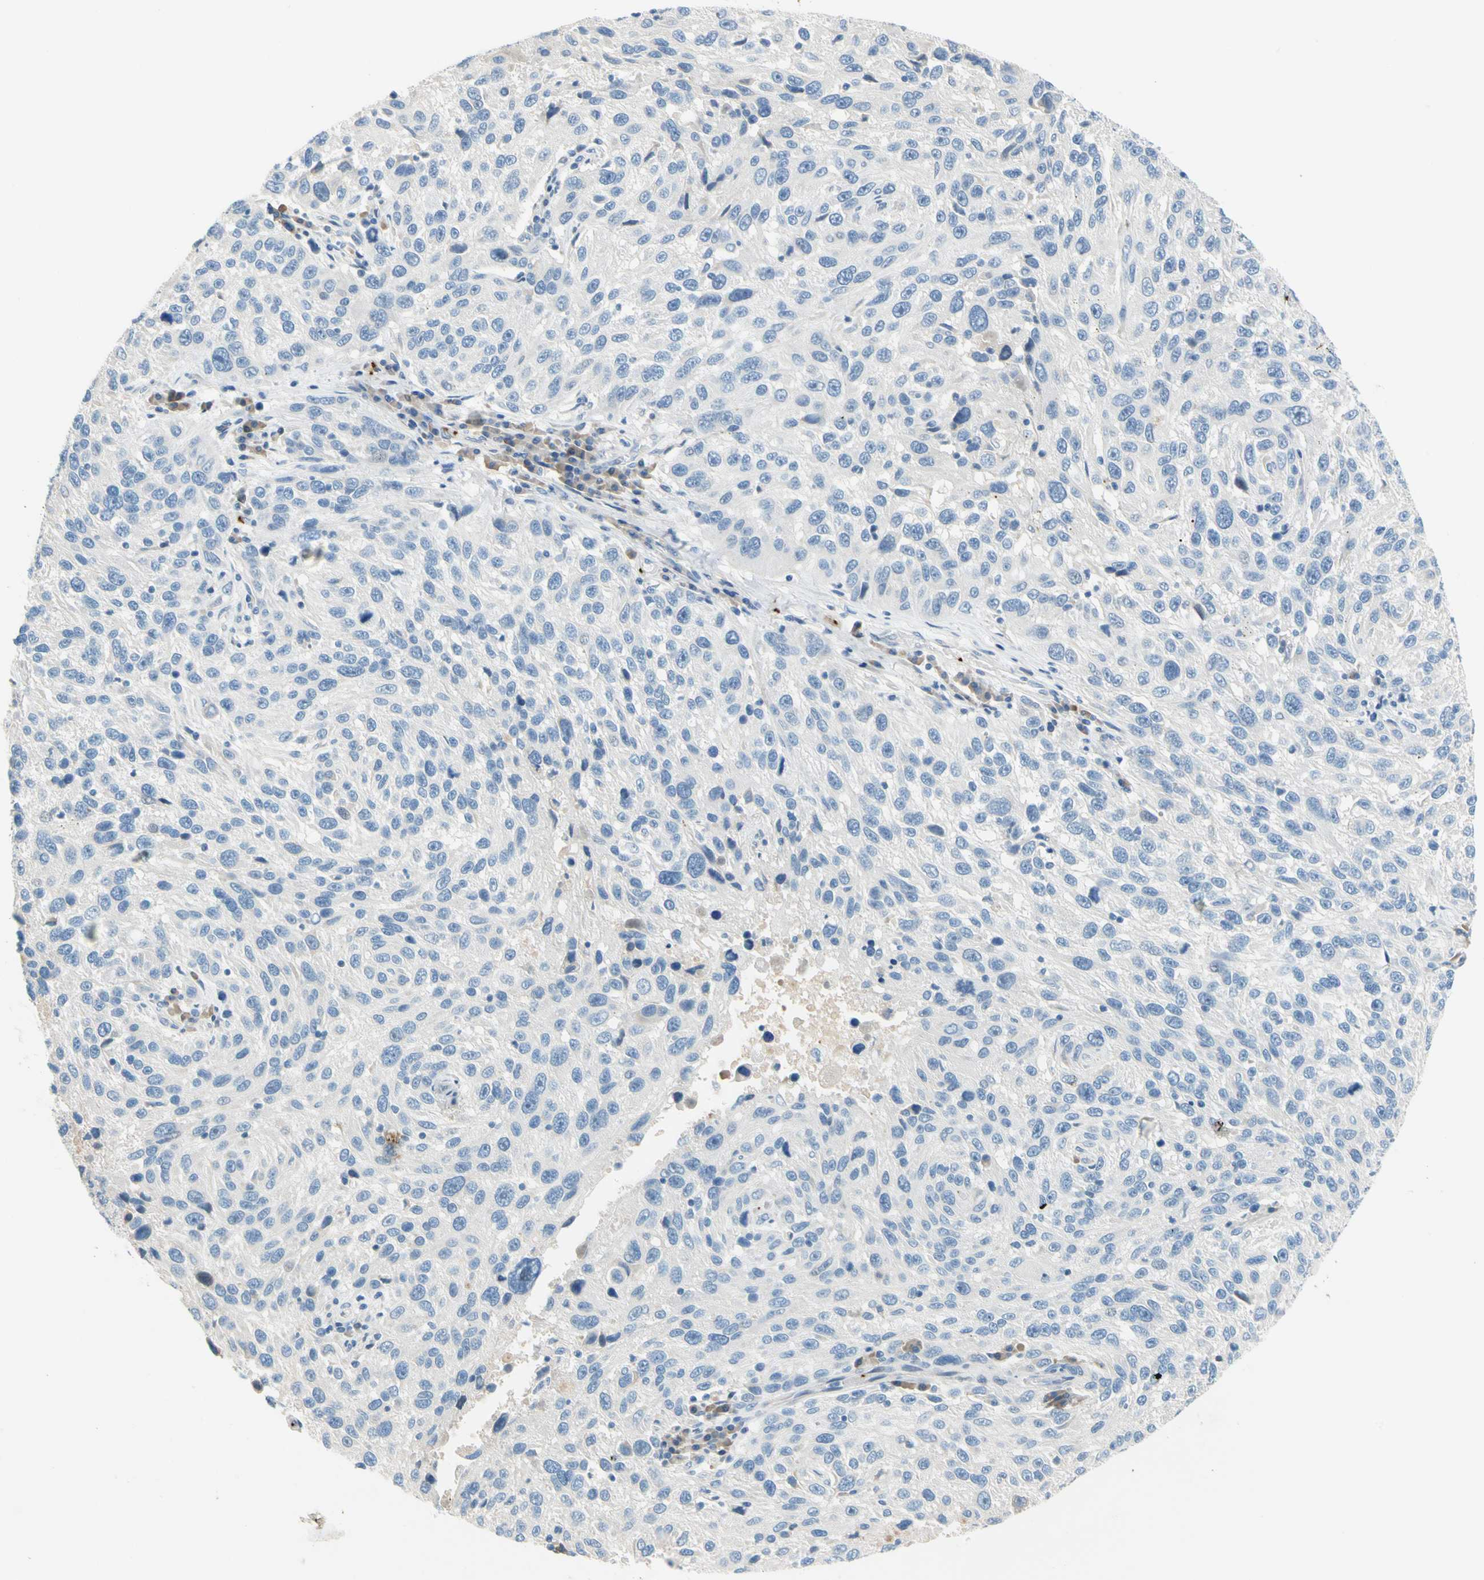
{"staining": {"intensity": "negative", "quantity": "none", "location": "none"}, "tissue": "melanoma", "cell_type": "Tumor cells", "image_type": "cancer", "snomed": [{"axis": "morphology", "description": "Malignant melanoma, NOS"}, {"axis": "topography", "description": "Skin"}], "caption": "This is an IHC photomicrograph of melanoma. There is no positivity in tumor cells.", "gene": "PPBP", "patient": {"sex": "male", "age": 53}}